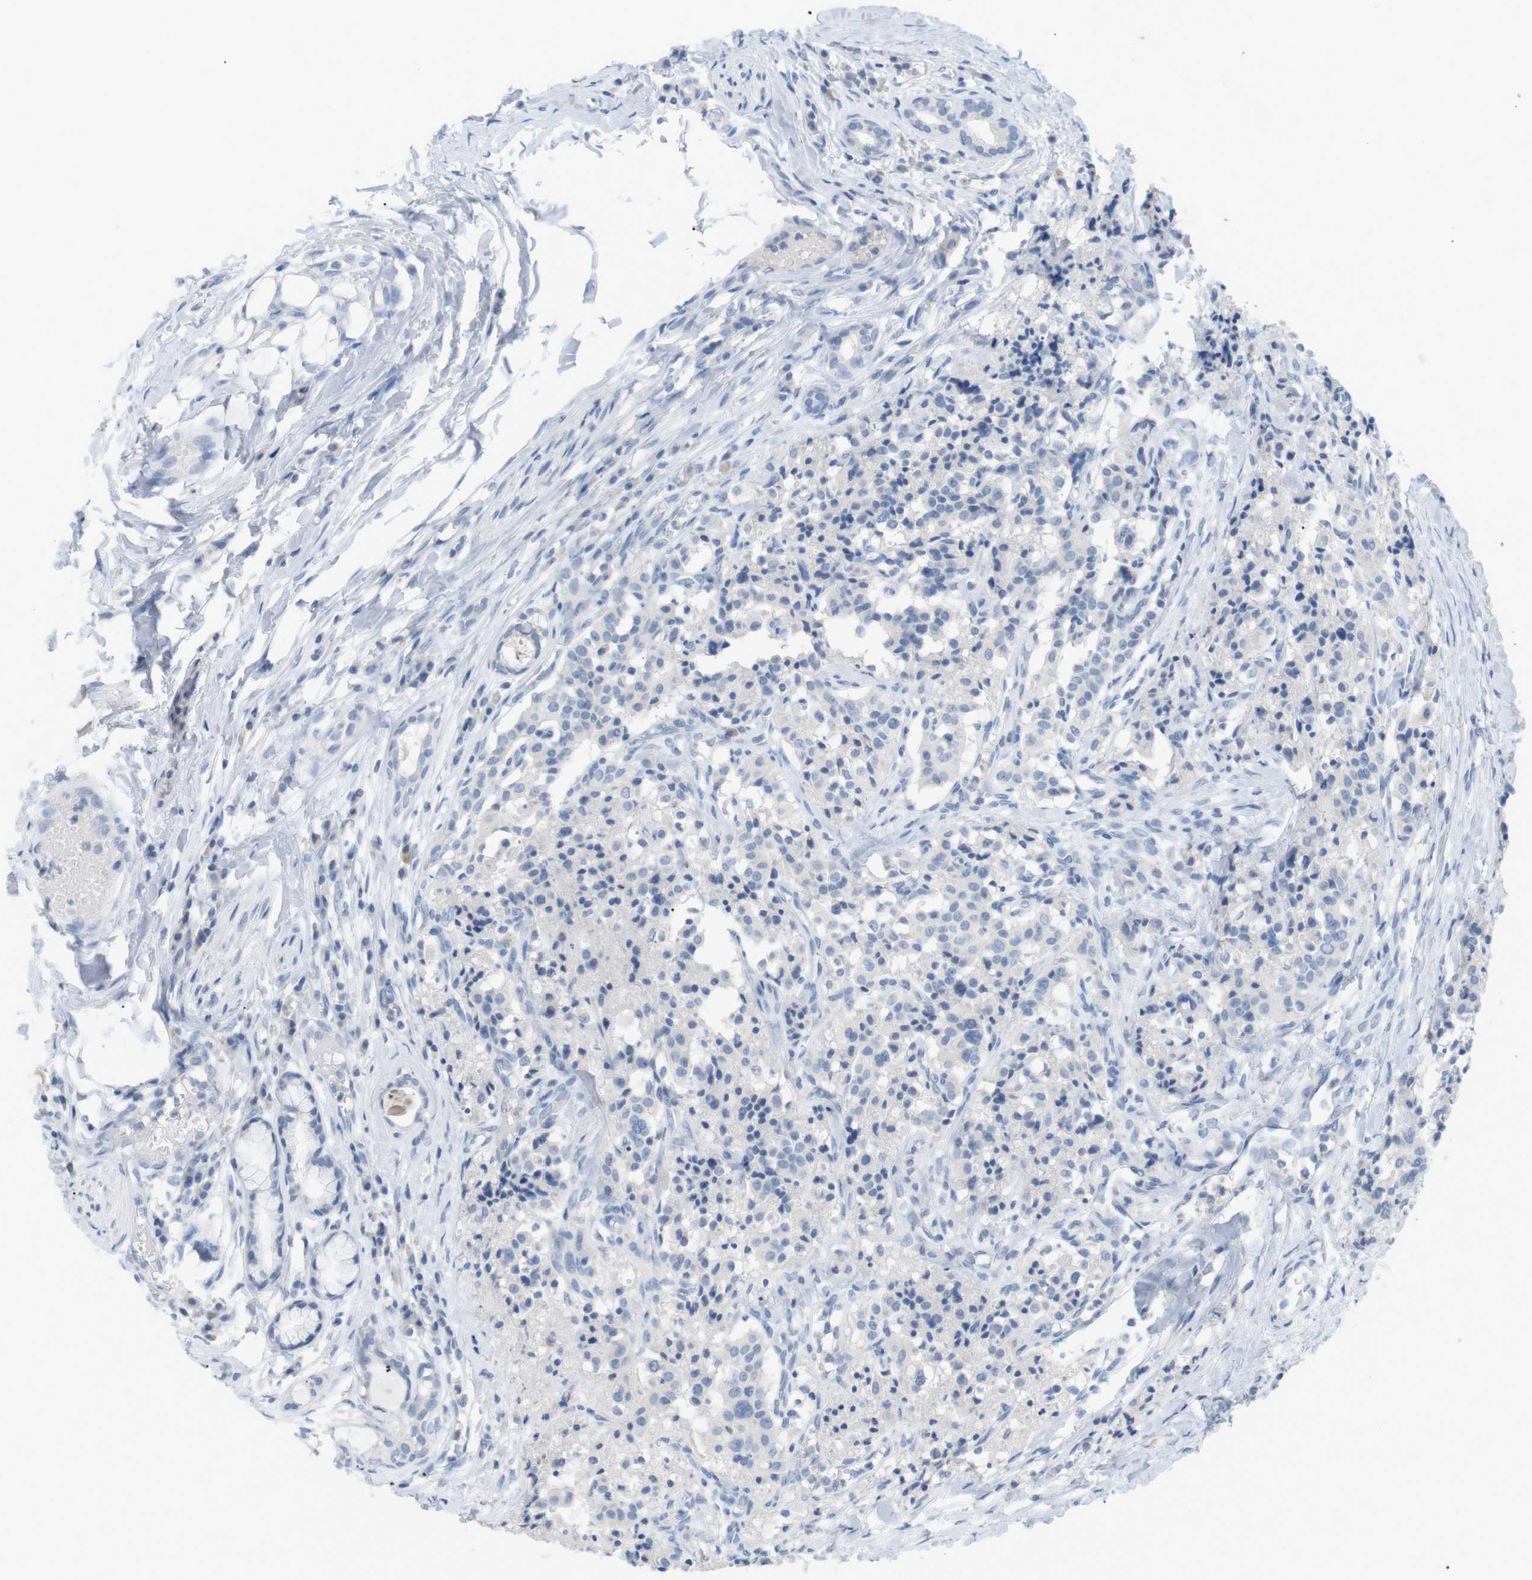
{"staining": {"intensity": "negative", "quantity": "none", "location": "none"}, "tissue": "carcinoid", "cell_type": "Tumor cells", "image_type": "cancer", "snomed": [{"axis": "morphology", "description": "Carcinoid, malignant, NOS"}, {"axis": "topography", "description": "Lung"}], "caption": "Immunohistochemical staining of malignant carcinoid demonstrates no significant expression in tumor cells. (Stains: DAB (3,3'-diaminobenzidine) IHC with hematoxylin counter stain, Microscopy: brightfield microscopy at high magnification).", "gene": "HBG2", "patient": {"sex": "male", "age": 30}}